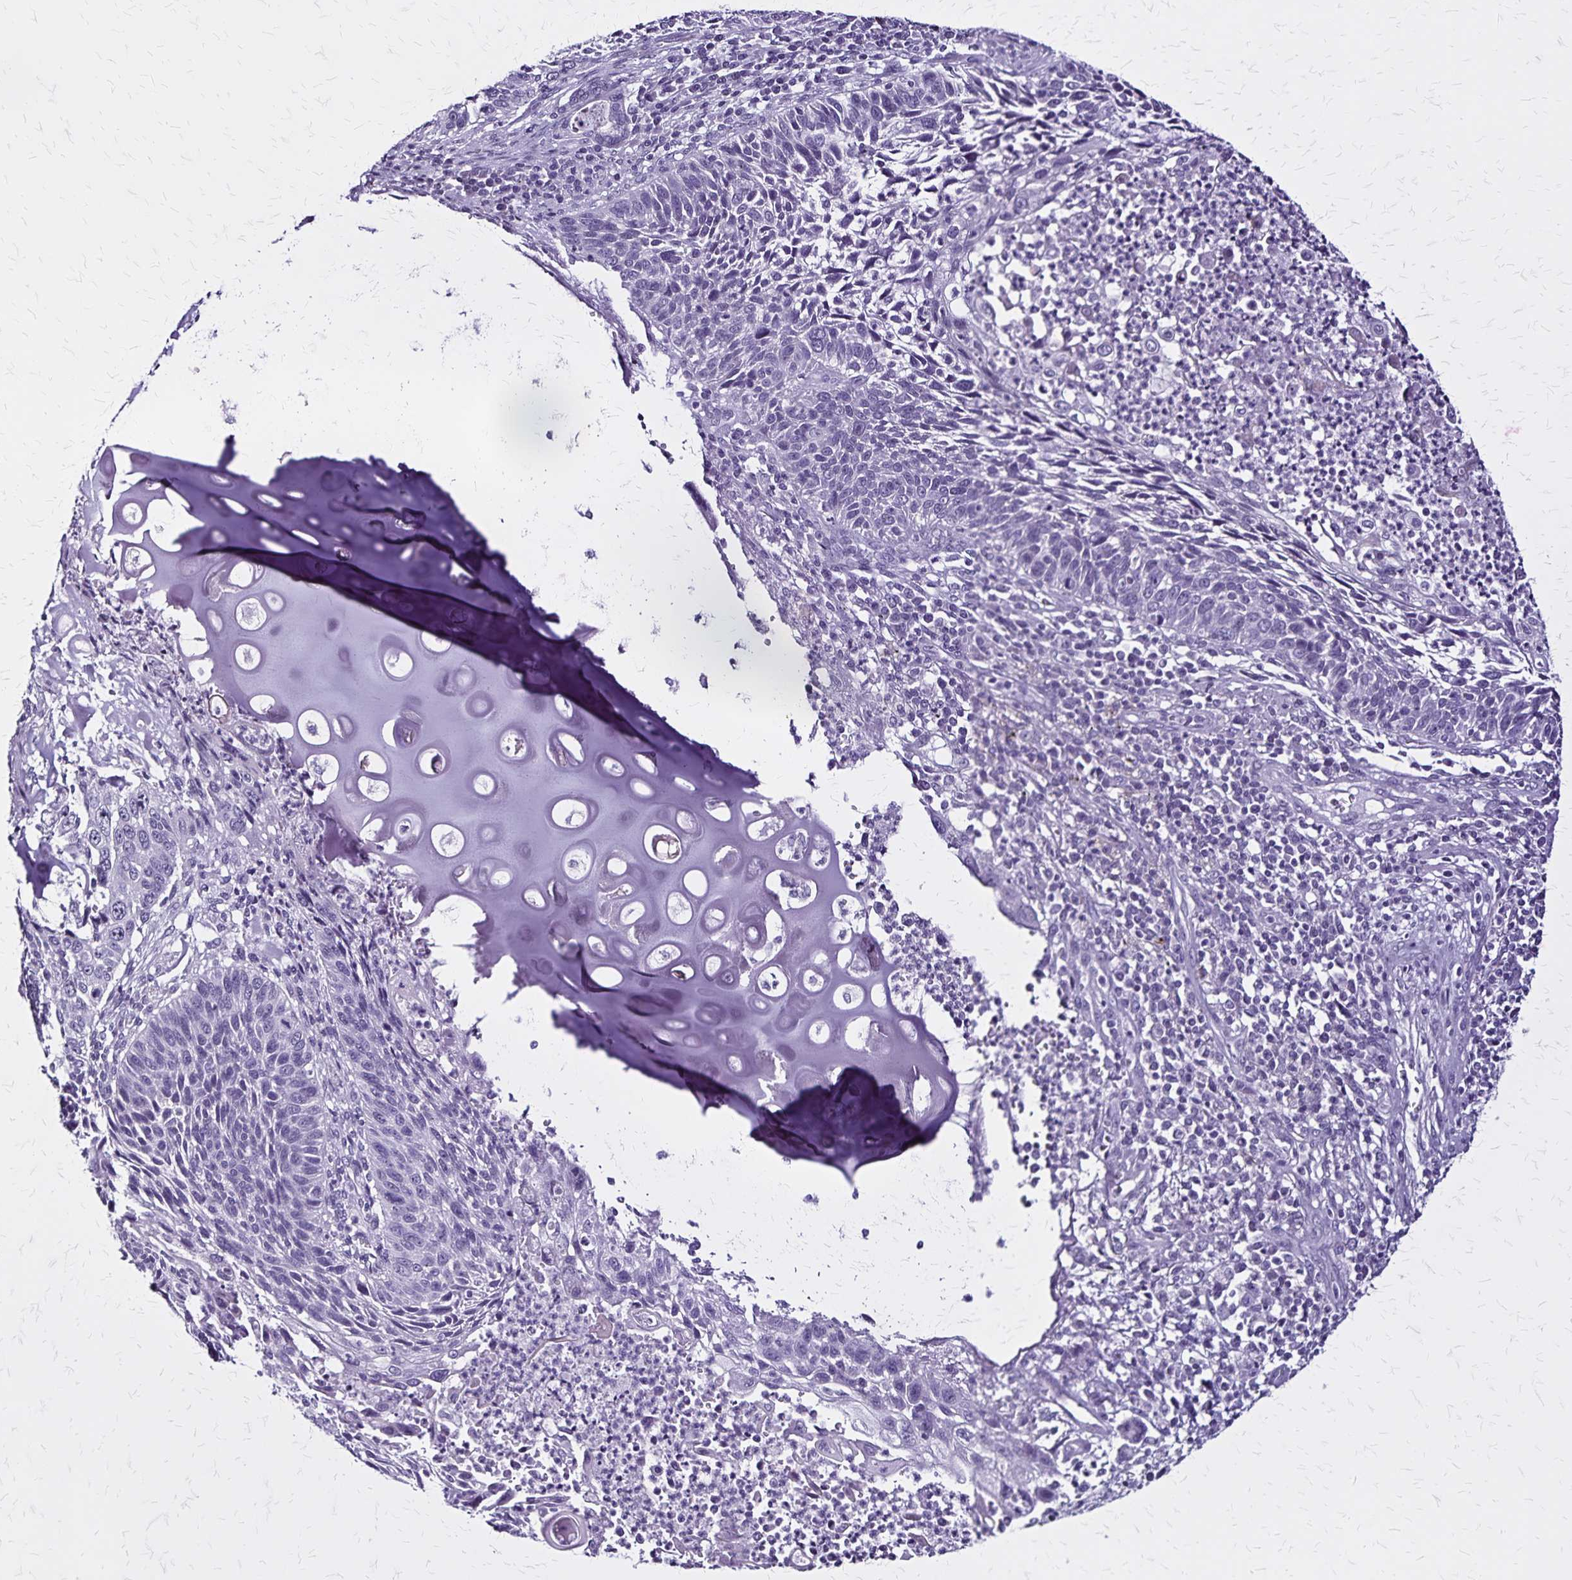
{"staining": {"intensity": "negative", "quantity": "none", "location": "none"}, "tissue": "lung cancer", "cell_type": "Tumor cells", "image_type": "cancer", "snomed": [{"axis": "morphology", "description": "Squamous cell carcinoma, NOS"}, {"axis": "morphology", "description": "Squamous cell carcinoma, metastatic, NOS"}, {"axis": "topography", "description": "Lung"}, {"axis": "topography", "description": "Pleura, NOS"}], "caption": "Lung metastatic squamous cell carcinoma stained for a protein using immunohistochemistry (IHC) displays no positivity tumor cells.", "gene": "KRT2", "patient": {"sex": "male", "age": 72}}